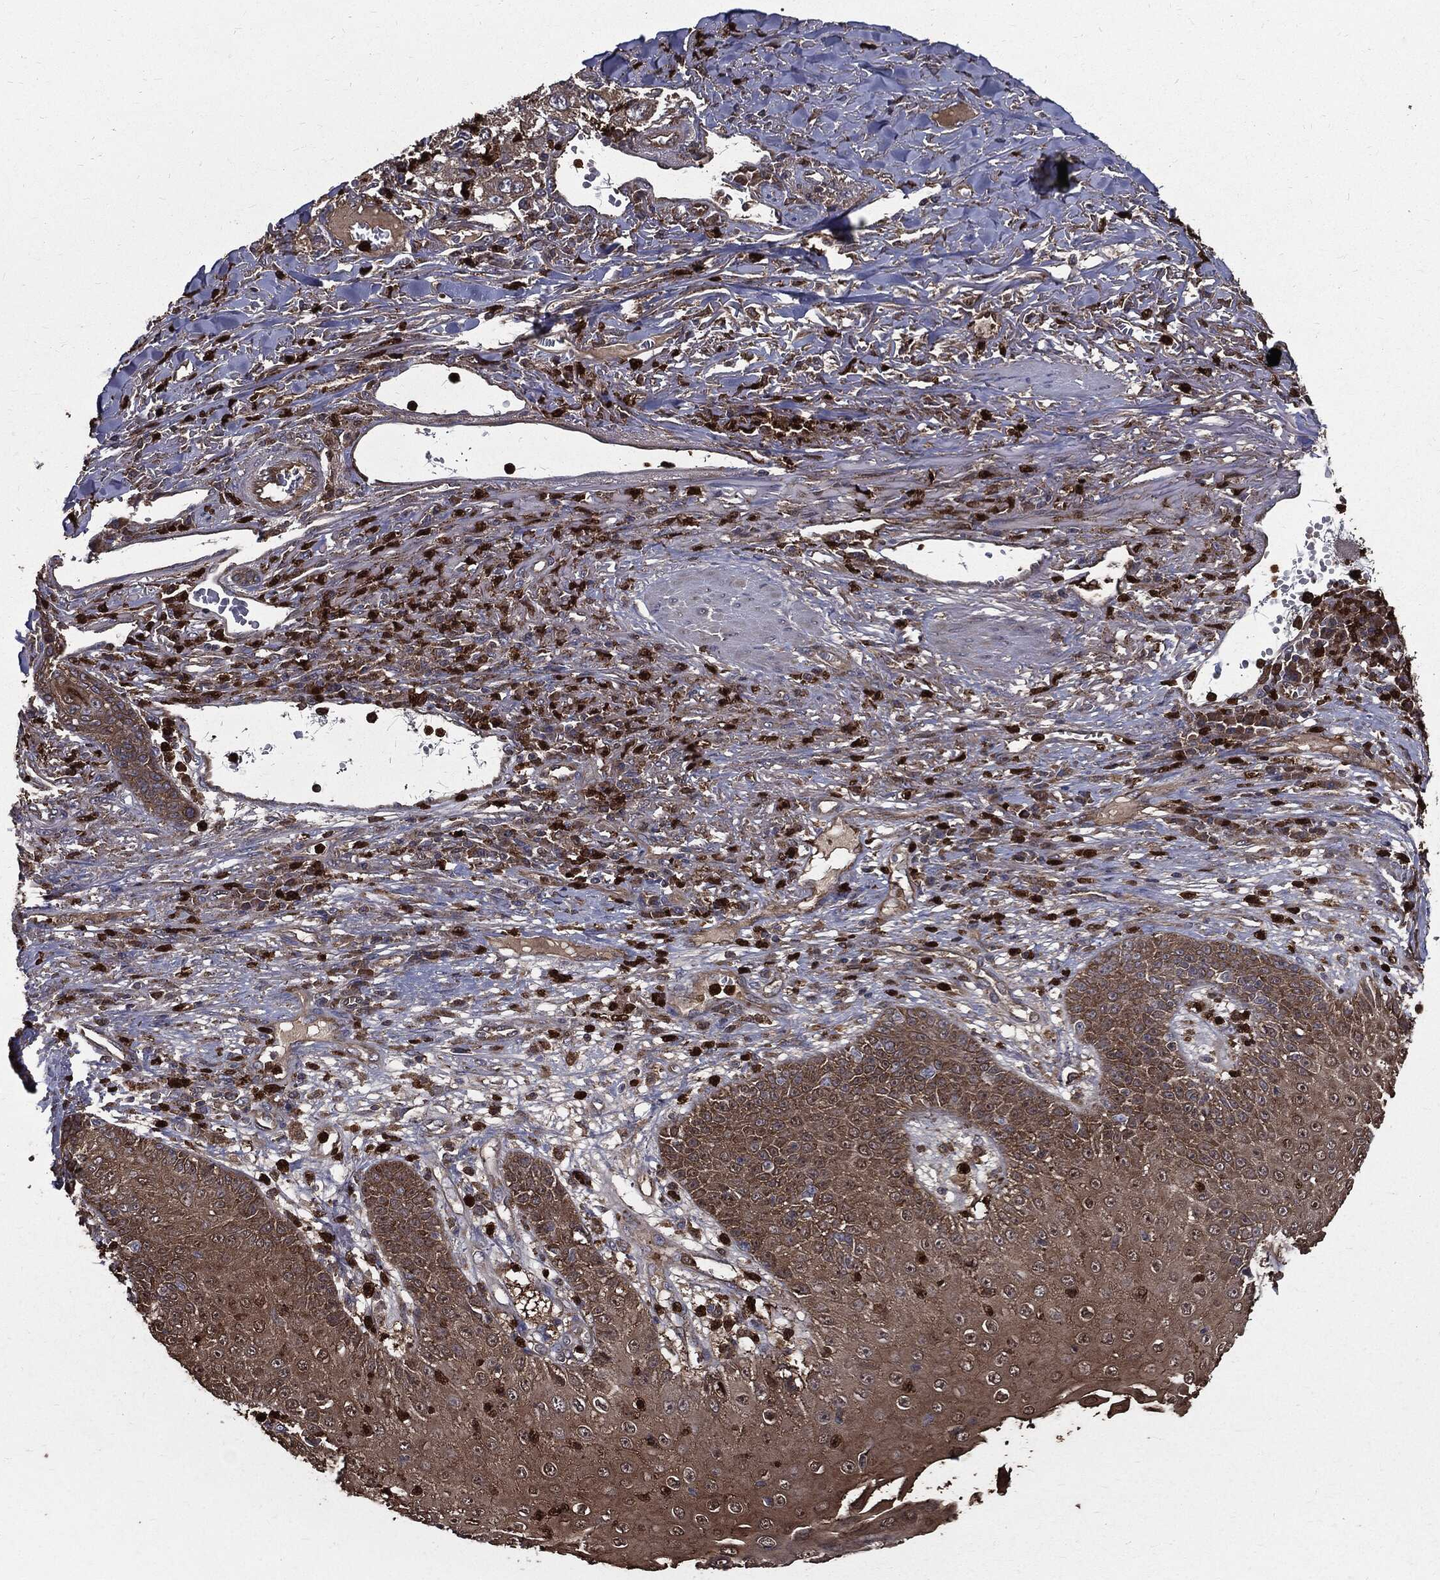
{"staining": {"intensity": "moderate", "quantity": "25%-75%", "location": "cytoplasmic/membranous"}, "tissue": "skin cancer", "cell_type": "Tumor cells", "image_type": "cancer", "snomed": [{"axis": "morphology", "description": "Squamous cell carcinoma, NOS"}, {"axis": "topography", "description": "Skin"}], "caption": "The photomicrograph demonstrates staining of skin cancer, revealing moderate cytoplasmic/membranous protein positivity (brown color) within tumor cells.", "gene": "PDCD6IP", "patient": {"sex": "male", "age": 82}}